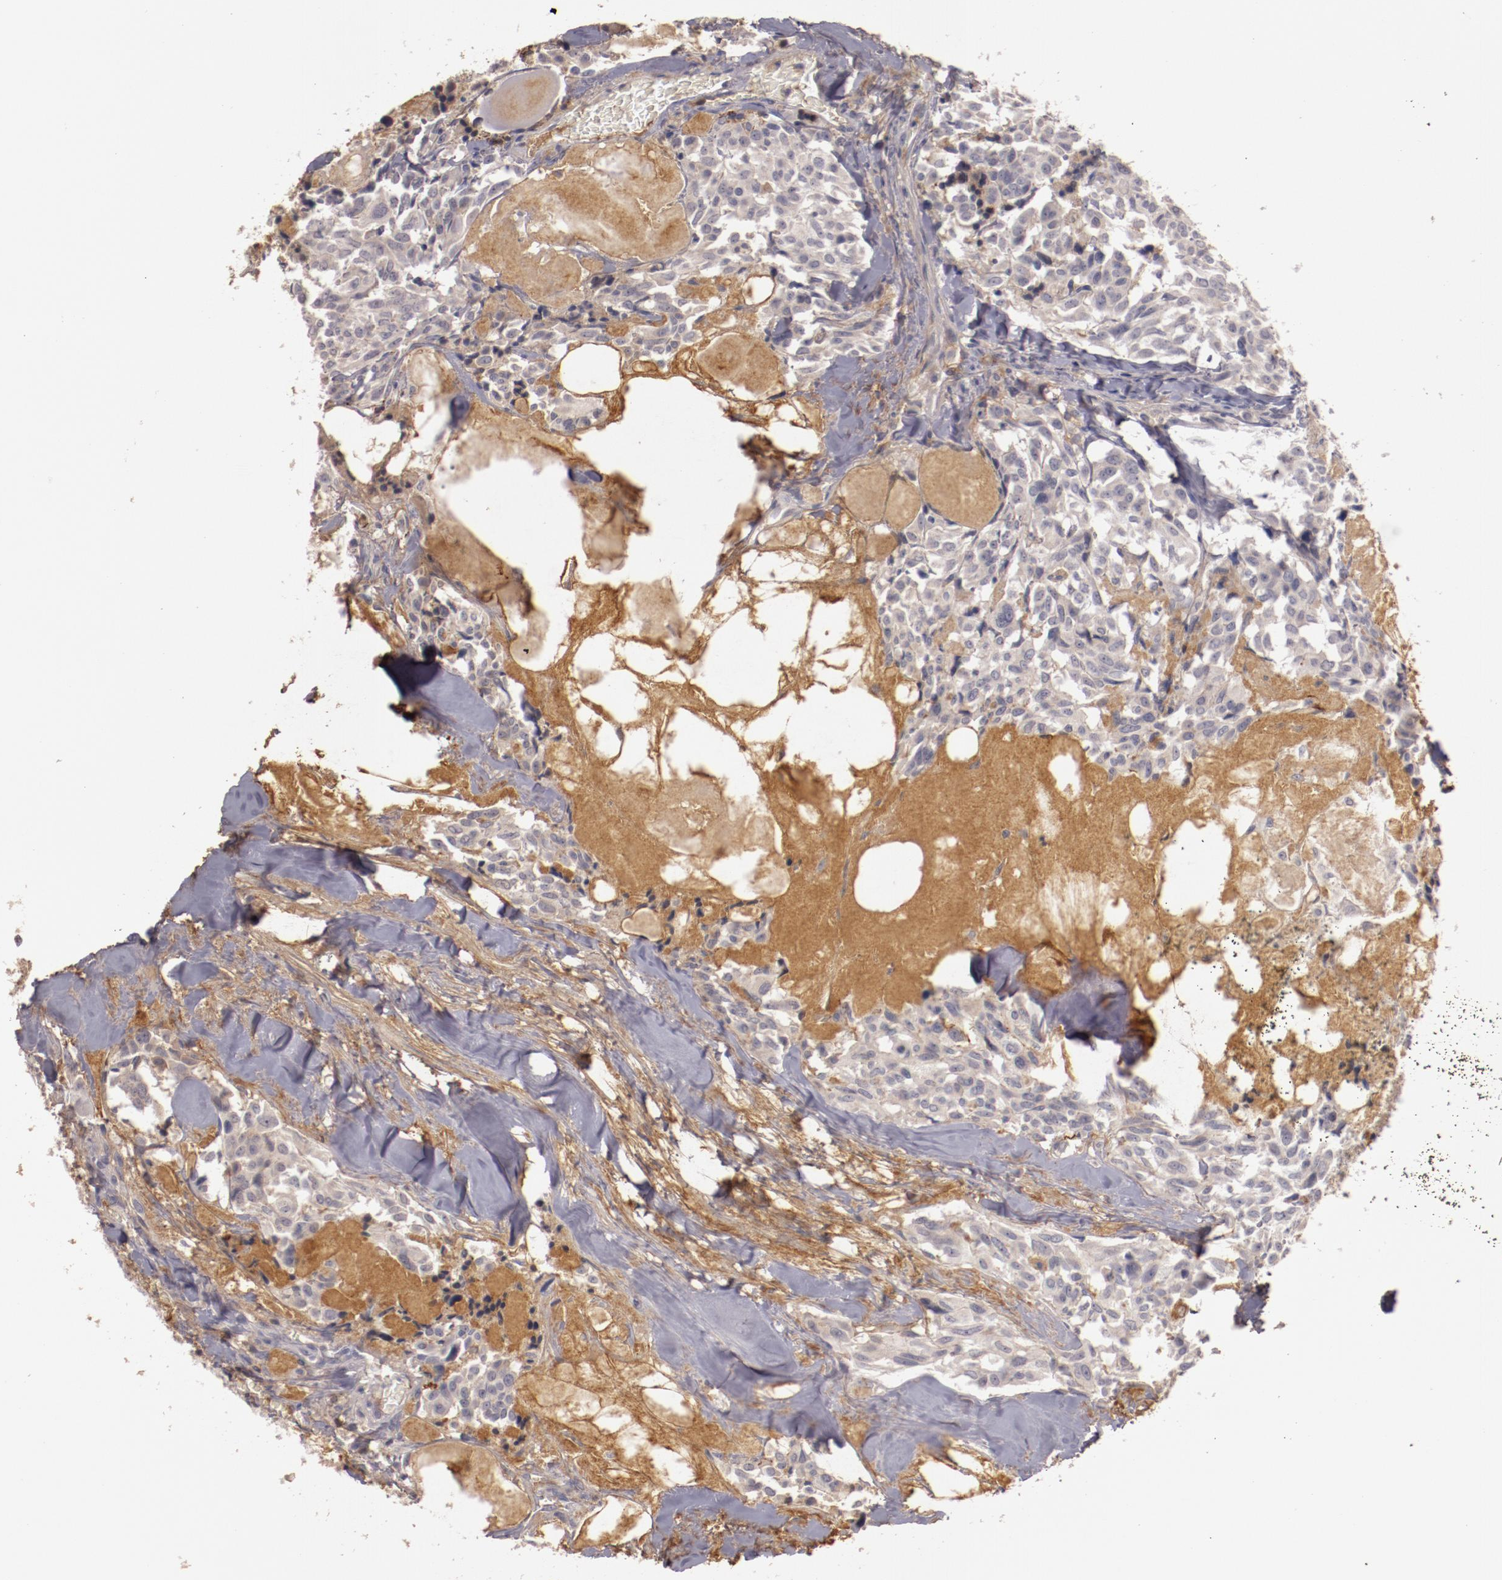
{"staining": {"intensity": "negative", "quantity": "none", "location": "none"}, "tissue": "thyroid cancer", "cell_type": "Tumor cells", "image_type": "cancer", "snomed": [{"axis": "morphology", "description": "Carcinoma, NOS"}, {"axis": "morphology", "description": "Carcinoid, malignant, NOS"}, {"axis": "topography", "description": "Thyroid gland"}], "caption": "Immunohistochemistry (IHC) histopathology image of neoplastic tissue: thyroid cancer (carcinoma) stained with DAB exhibits no significant protein expression in tumor cells.", "gene": "MBL2", "patient": {"sex": "male", "age": 33}}